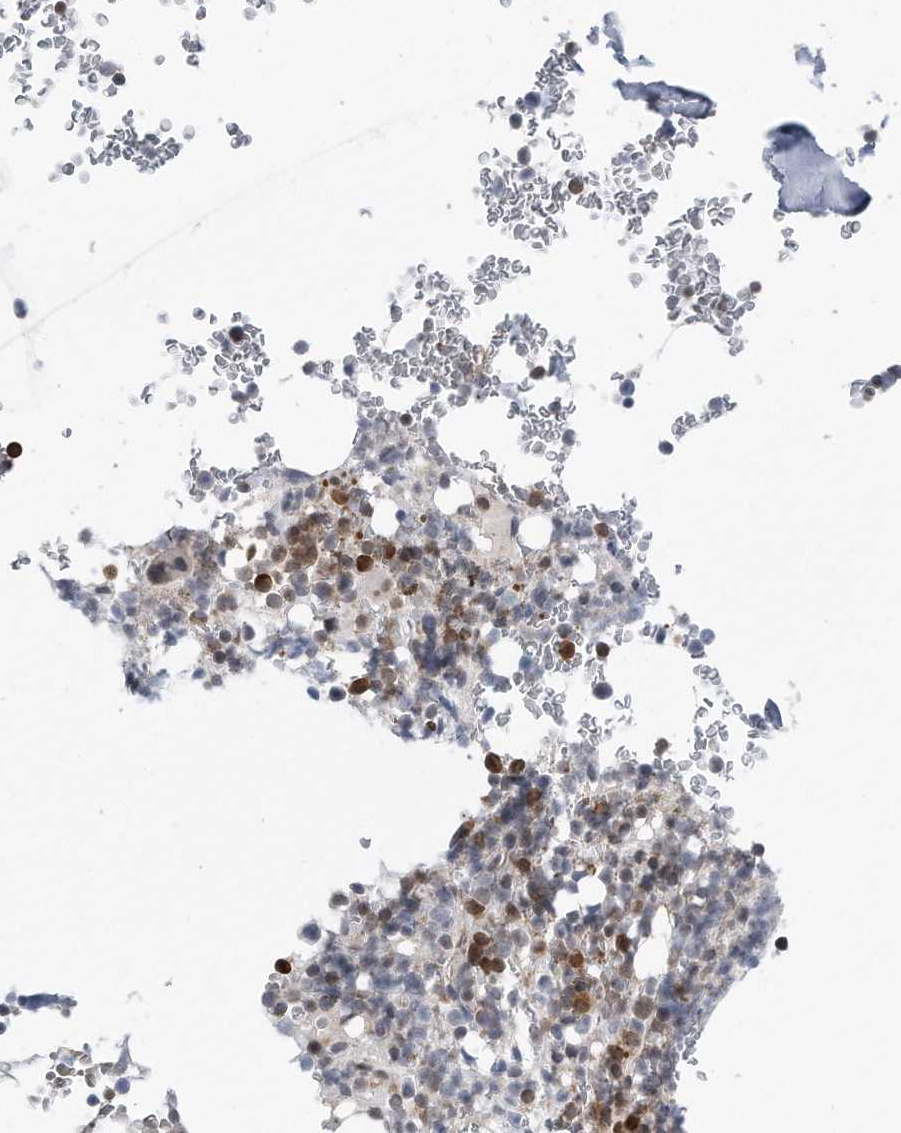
{"staining": {"intensity": "moderate", "quantity": "<25%", "location": "cytoplasmic/membranous"}, "tissue": "bone marrow", "cell_type": "Hematopoietic cells", "image_type": "normal", "snomed": [{"axis": "morphology", "description": "Normal tissue, NOS"}, {"axis": "topography", "description": "Bone marrow"}], "caption": "A brown stain shows moderate cytoplasmic/membranous staining of a protein in hematopoietic cells of normal bone marrow.", "gene": "RPL26L1", "patient": {"sex": "male", "age": 58}}